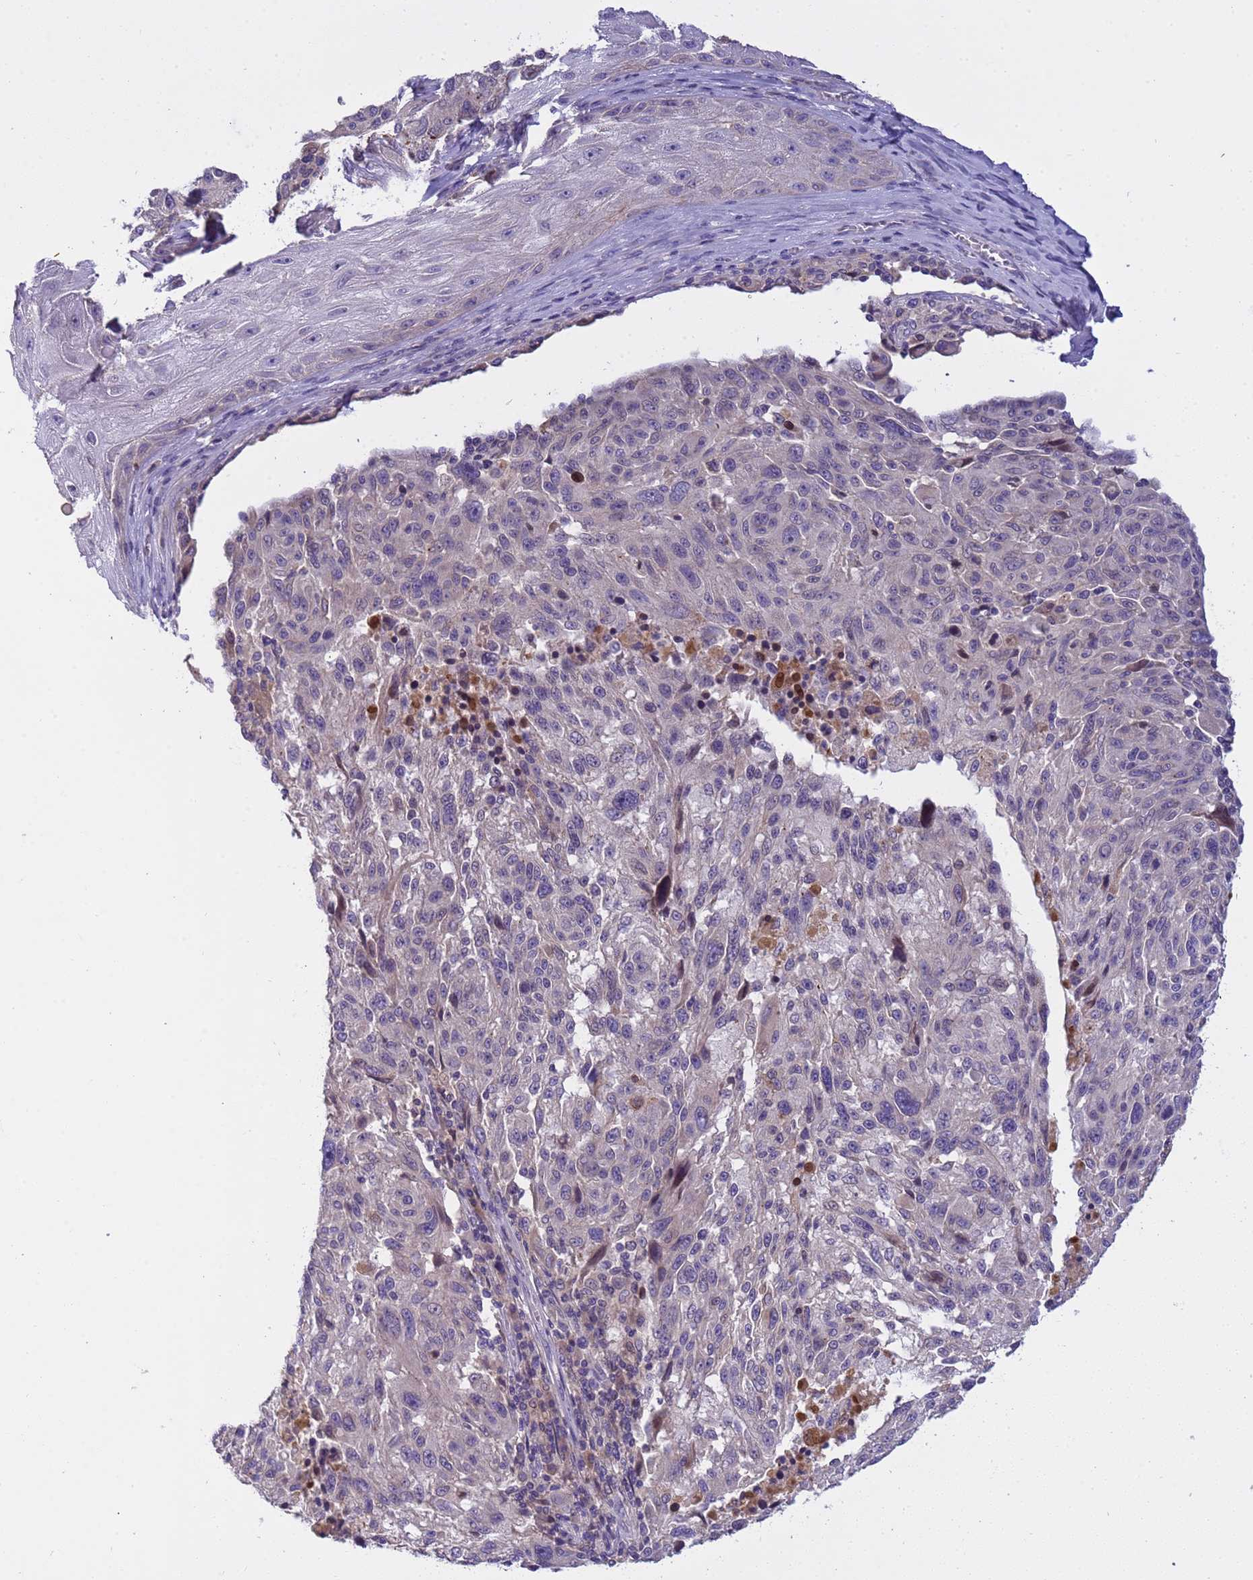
{"staining": {"intensity": "negative", "quantity": "none", "location": "none"}, "tissue": "melanoma", "cell_type": "Tumor cells", "image_type": "cancer", "snomed": [{"axis": "morphology", "description": "Malignant melanoma, NOS"}, {"axis": "topography", "description": "Skin"}], "caption": "Protein analysis of melanoma exhibits no significant staining in tumor cells. The staining was performed using DAB (3,3'-diaminobenzidine) to visualize the protein expression in brown, while the nuclei were stained in blue with hematoxylin (Magnification: 20x).", "gene": "PLCXD3", "patient": {"sex": "male", "age": 53}}